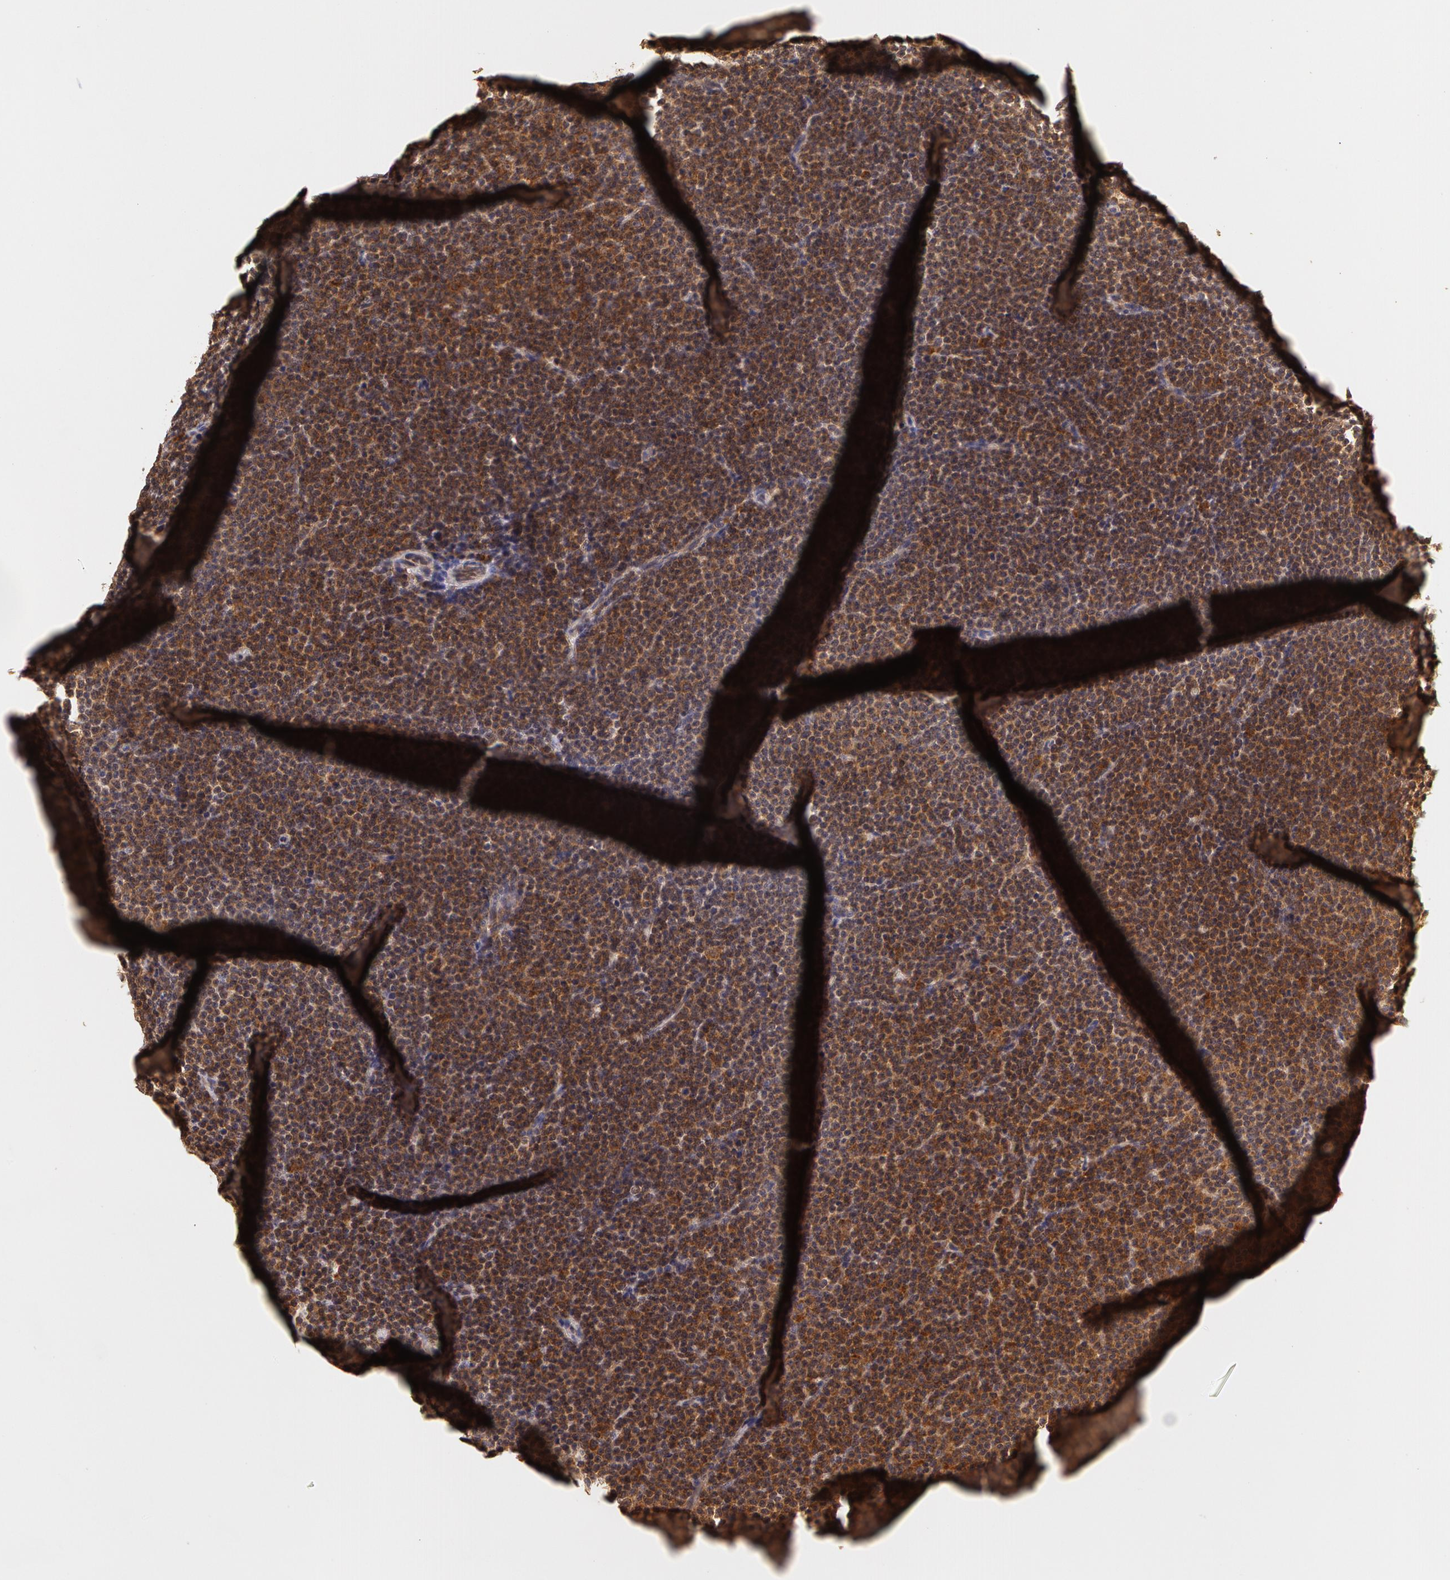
{"staining": {"intensity": "strong", "quantity": ">75%", "location": "cytoplasmic/membranous"}, "tissue": "lymphoma", "cell_type": "Tumor cells", "image_type": "cancer", "snomed": [{"axis": "morphology", "description": "Malignant lymphoma, non-Hodgkin's type, Low grade"}, {"axis": "topography", "description": "Lymph node"}], "caption": "Lymphoma stained with immunohistochemistry displays strong cytoplasmic/membranous positivity in approximately >75% of tumor cells.", "gene": "ASCC2", "patient": {"sex": "female", "age": 69}}